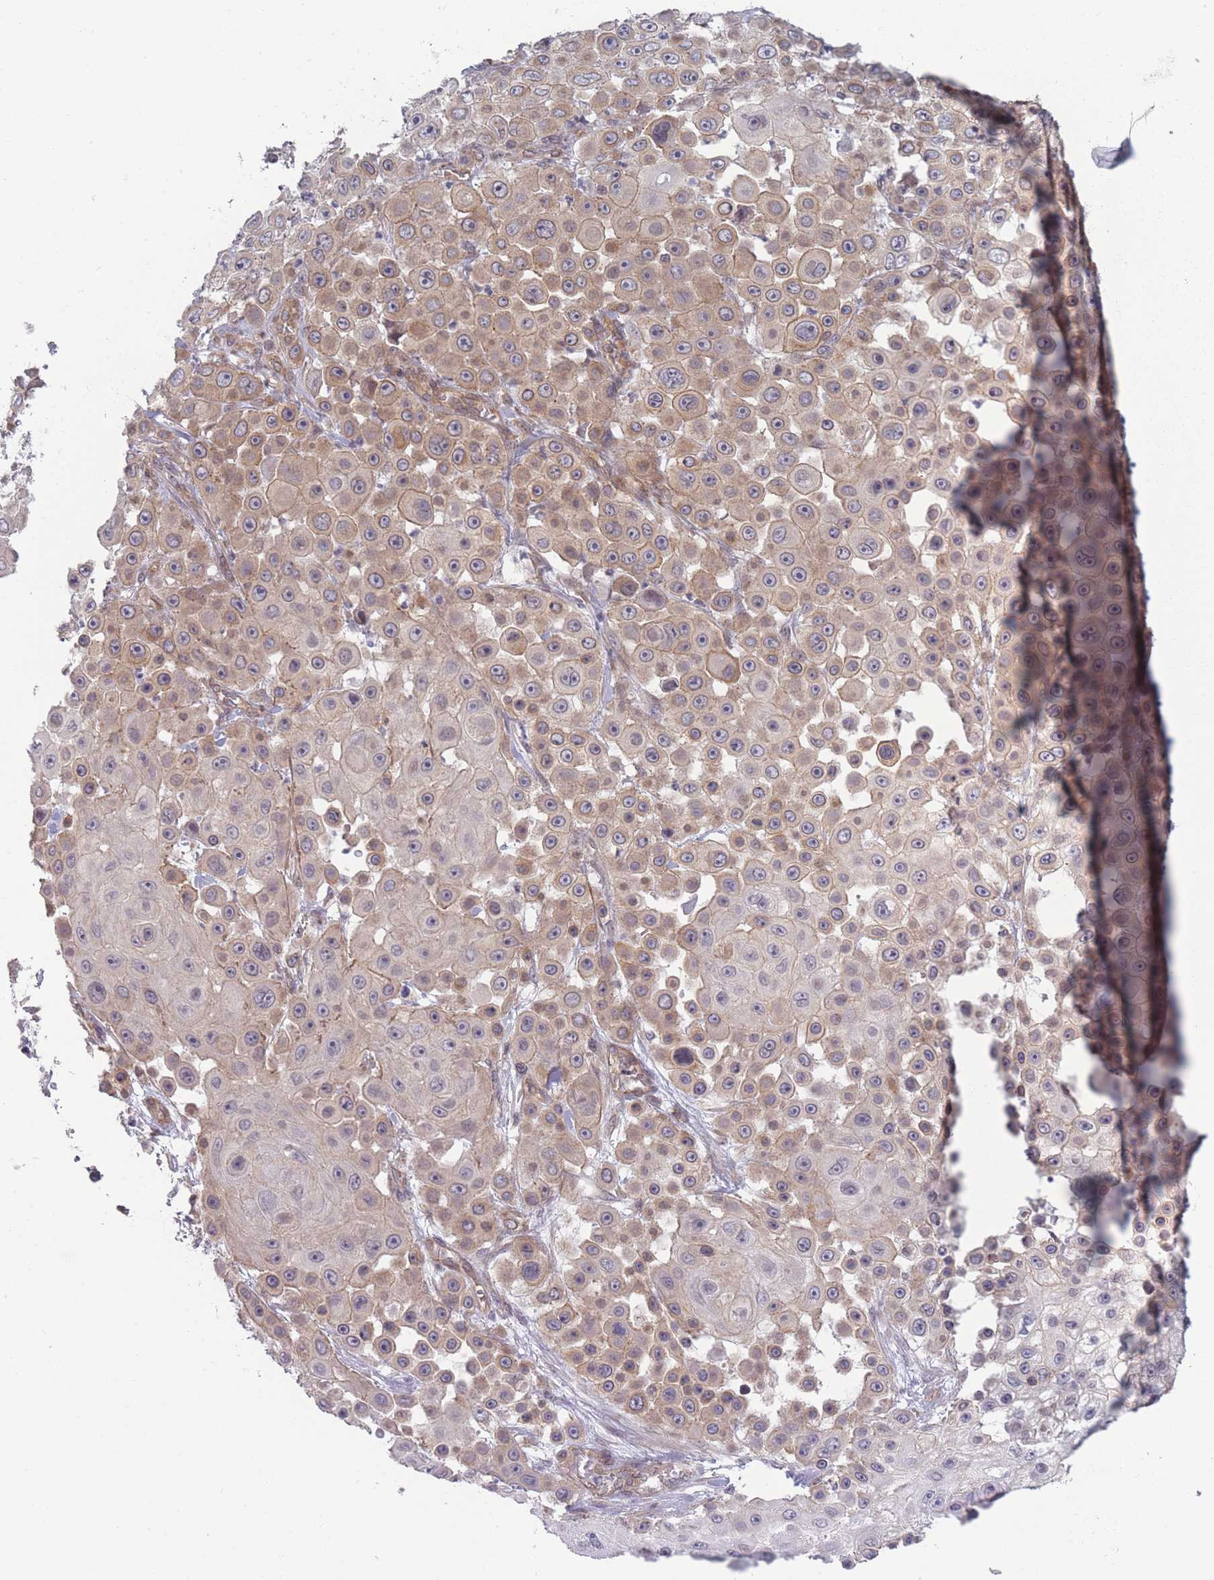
{"staining": {"intensity": "moderate", "quantity": ">75%", "location": "cytoplasmic/membranous"}, "tissue": "skin cancer", "cell_type": "Tumor cells", "image_type": "cancer", "snomed": [{"axis": "morphology", "description": "Squamous cell carcinoma, NOS"}, {"axis": "topography", "description": "Skin"}], "caption": "Immunohistochemical staining of human squamous cell carcinoma (skin) exhibits medium levels of moderate cytoplasmic/membranous protein expression in approximately >75% of tumor cells.", "gene": "VRK2", "patient": {"sex": "male", "age": 67}}